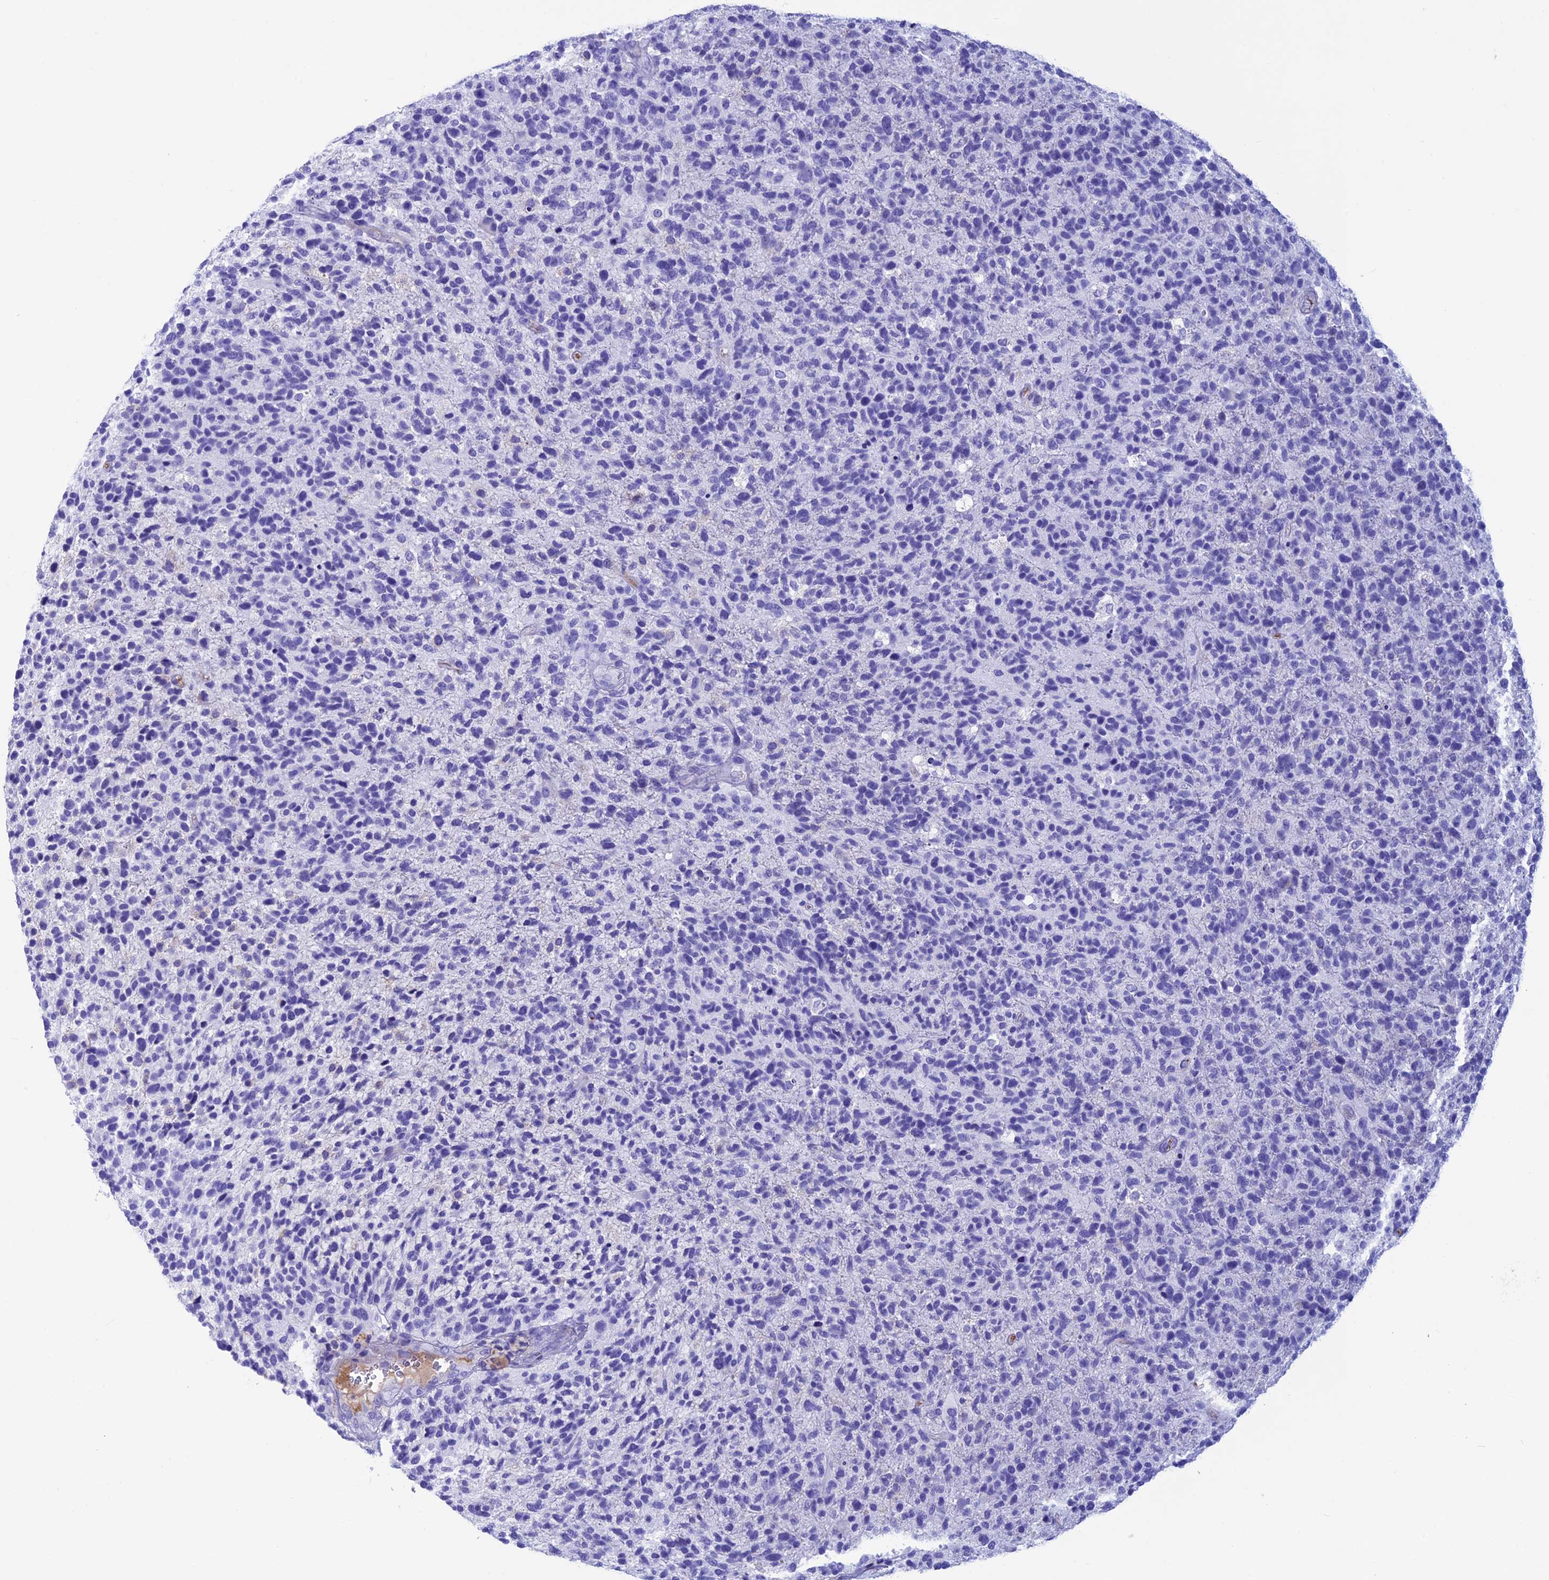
{"staining": {"intensity": "negative", "quantity": "none", "location": "none"}, "tissue": "glioma", "cell_type": "Tumor cells", "image_type": "cancer", "snomed": [{"axis": "morphology", "description": "Glioma, malignant, High grade"}, {"axis": "topography", "description": "Brain"}], "caption": "High power microscopy image of an IHC micrograph of high-grade glioma (malignant), revealing no significant staining in tumor cells.", "gene": "IGSF6", "patient": {"sex": "male", "age": 72}}